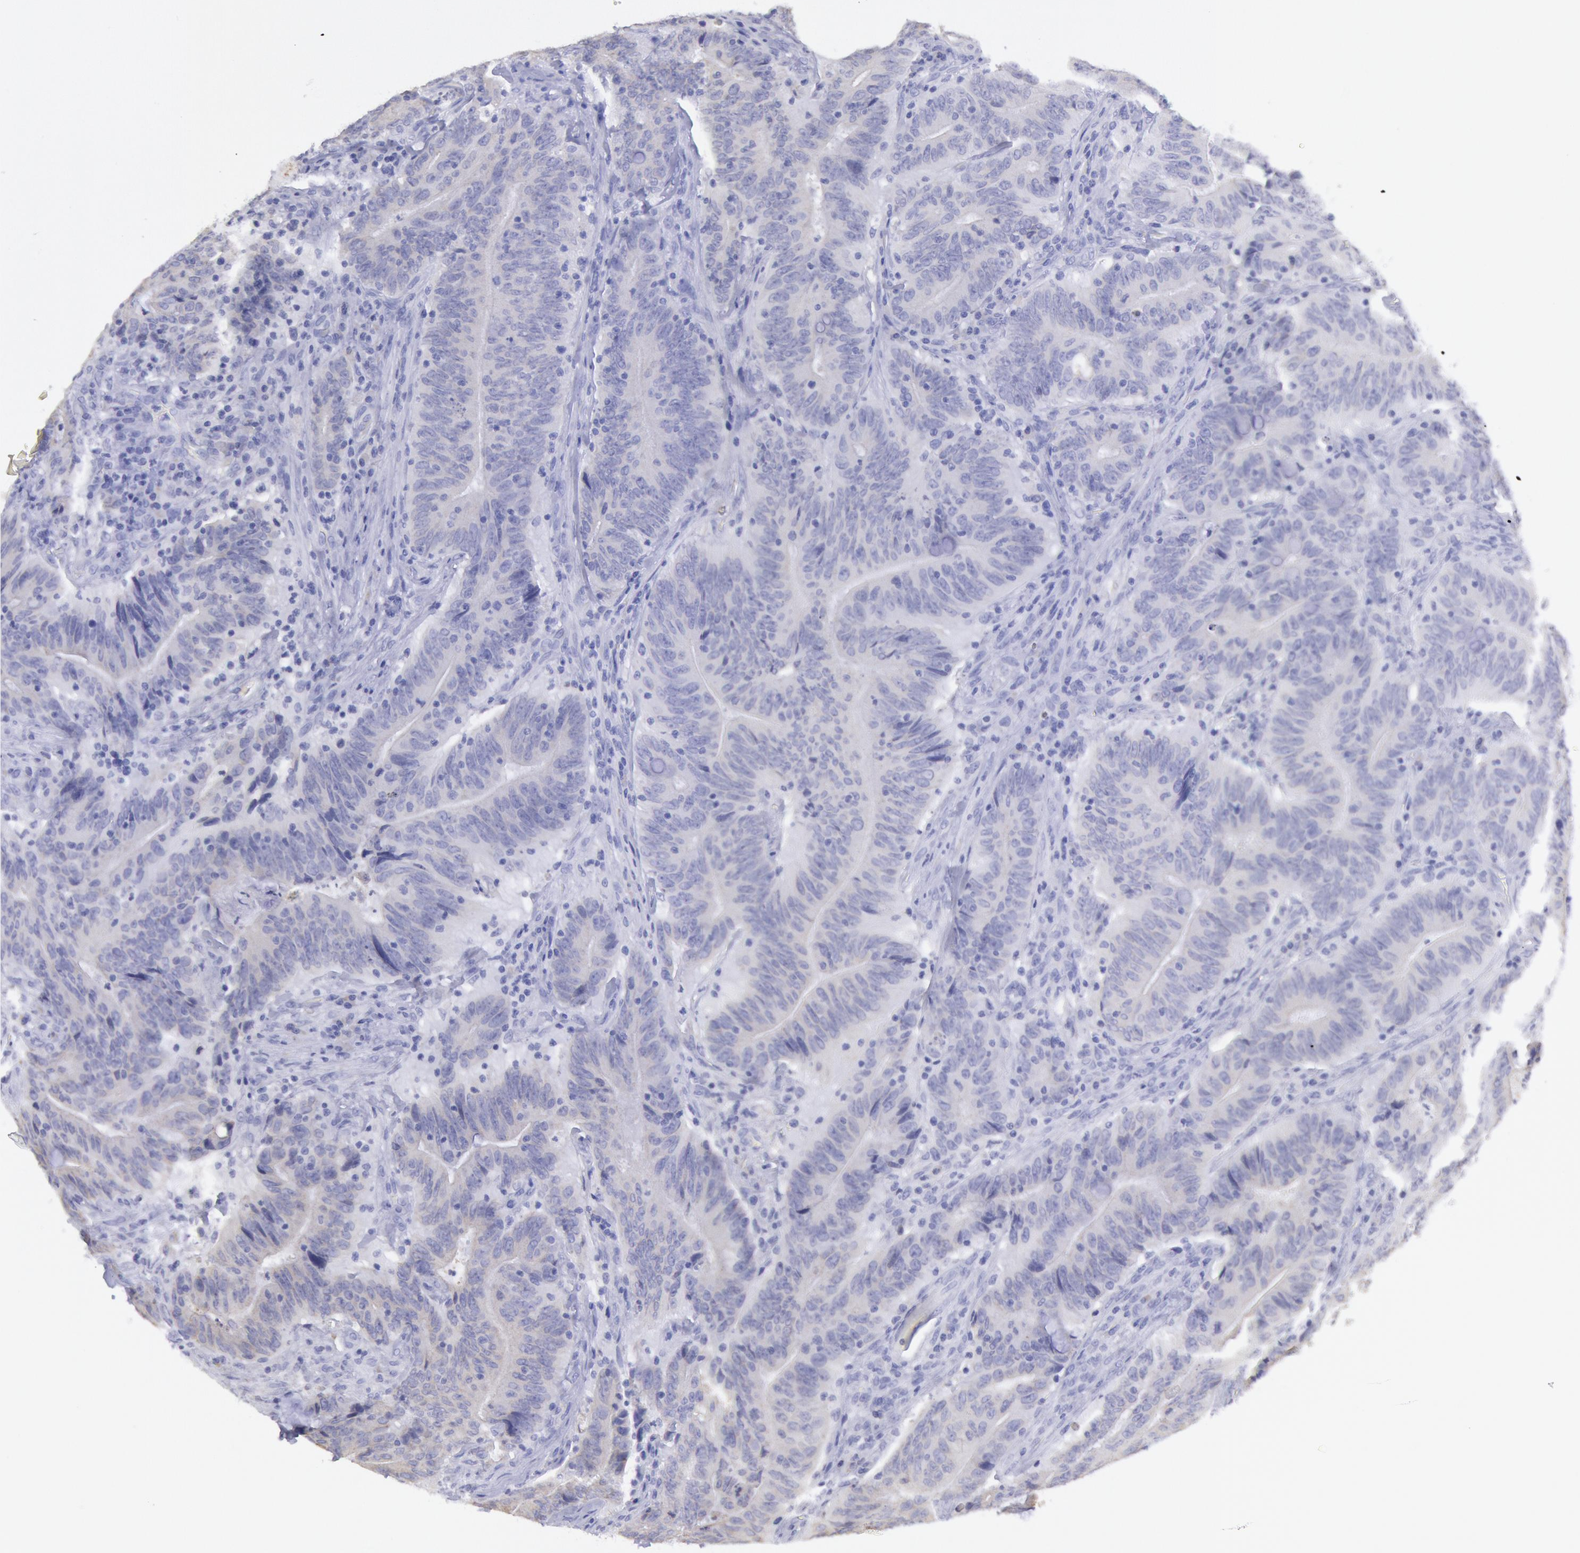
{"staining": {"intensity": "negative", "quantity": "none", "location": "none"}, "tissue": "colorectal cancer", "cell_type": "Tumor cells", "image_type": "cancer", "snomed": [{"axis": "morphology", "description": "Adenocarcinoma, NOS"}, {"axis": "topography", "description": "Colon"}], "caption": "There is no significant expression in tumor cells of colorectal adenocarcinoma.", "gene": "MYH7", "patient": {"sex": "male", "age": 54}}